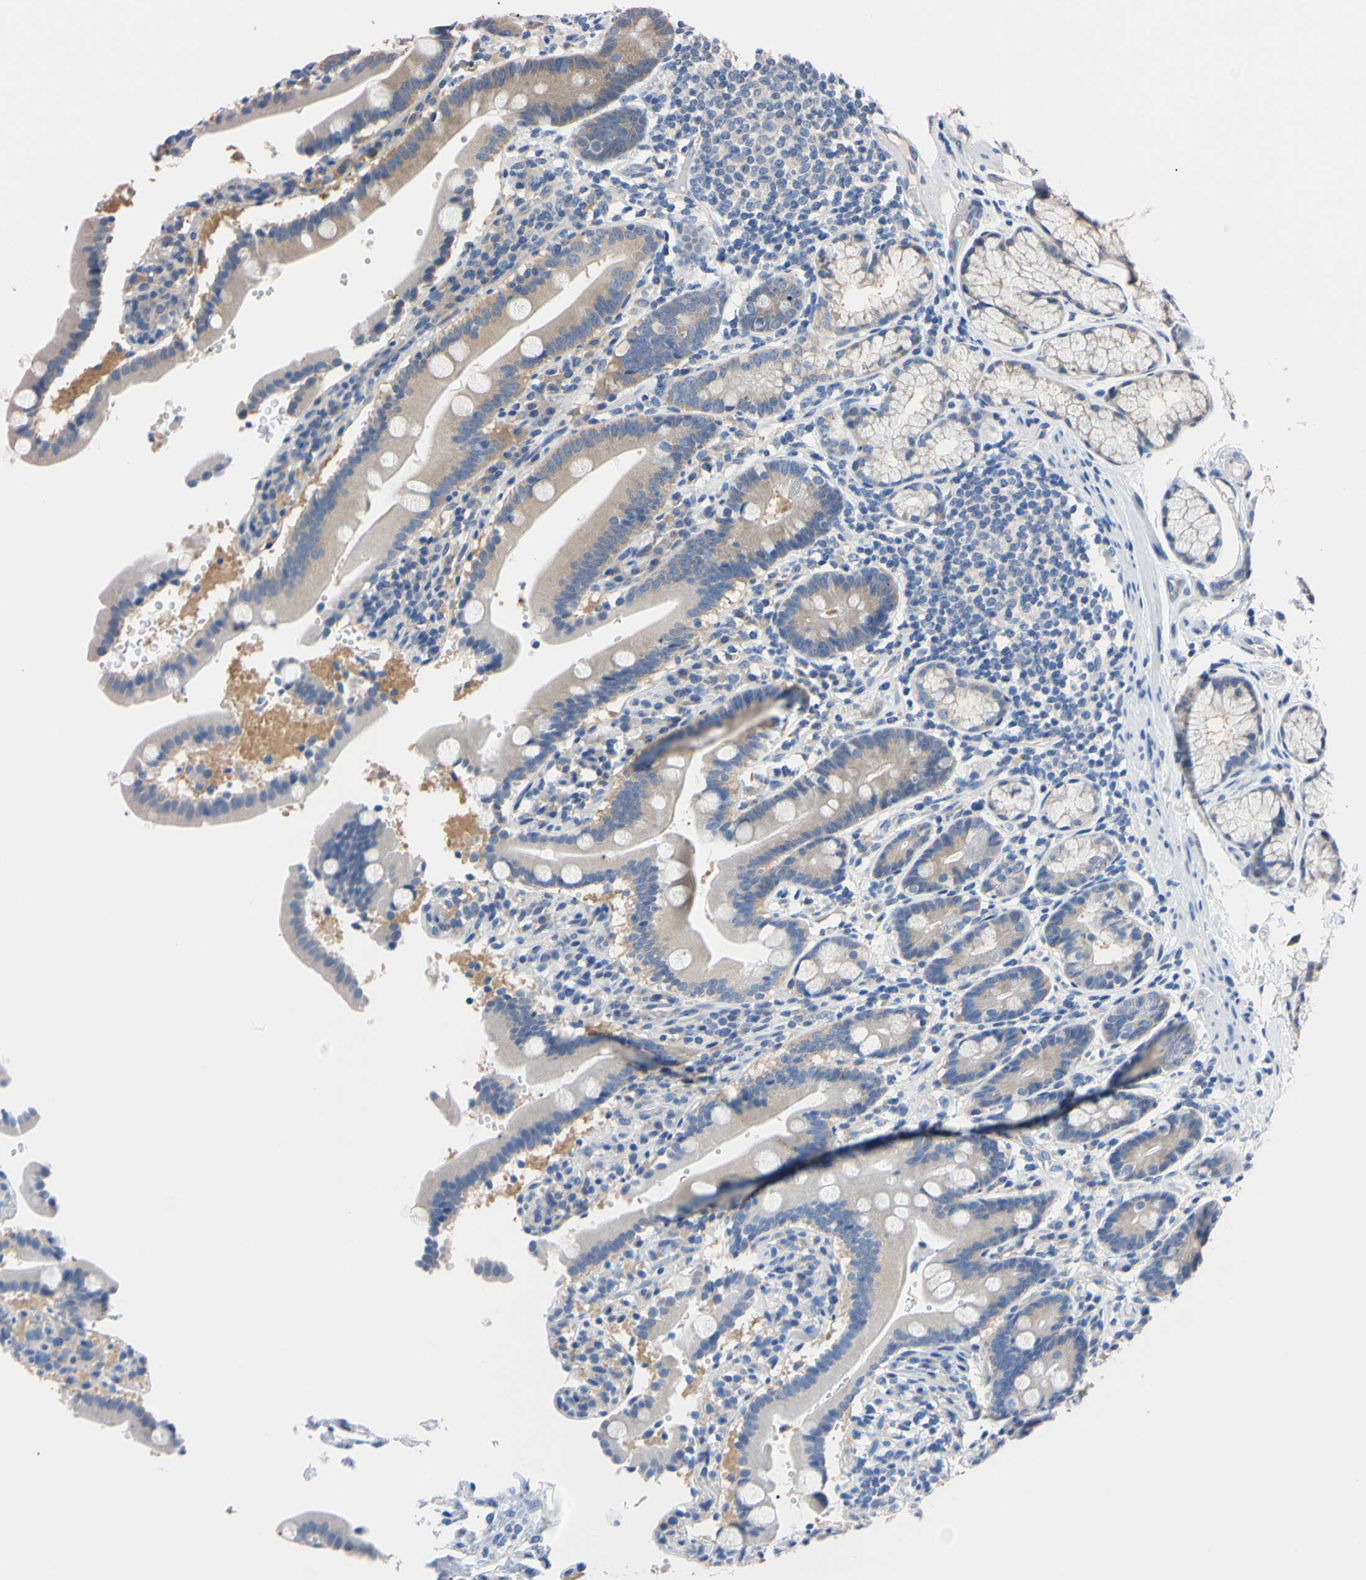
{"staining": {"intensity": "weak", "quantity": "25%-75%", "location": "cytoplasmic/membranous"}, "tissue": "duodenum", "cell_type": "Glandular cells", "image_type": "normal", "snomed": [{"axis": "morphology", "description": "Normal tissue, NOS"}, {"axis": "topography", "description": "Small intestine, NOS"}], "caption": "Immunohistochemistry (IHC) (DAB) staining of unremarkable human duodenum reveals weak cytoplasmic/membranous protein positivity in about 25%-75% of glandular cells. The protein of interest is stained brown, and the nuclei are stained in blue (DAB IHC with brightfield microscopy, high magnification).", "gene": "RARS1", "patient": {"sex": "female", "age": 71}}